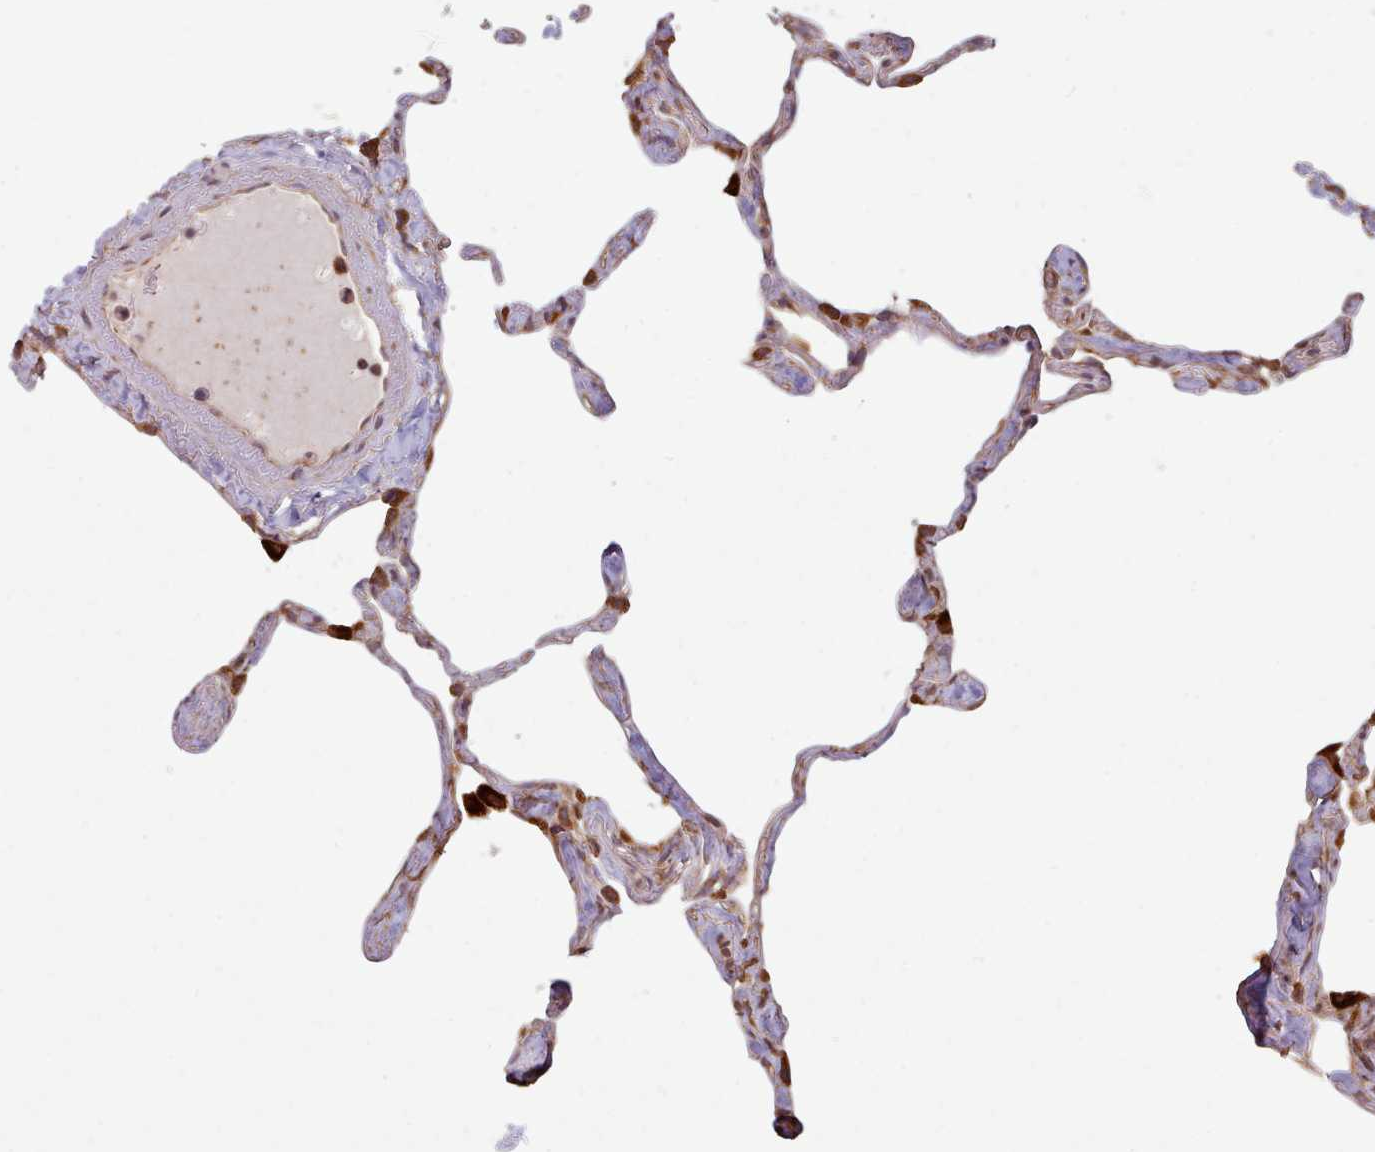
{"staining": {"intensity": "moderate", "quantity": "<25%", "location": "cytoplasmic/membranous"}, "tissue": "lung", "cell_type": "Alveolar cells", "image_type": "normal", "snomed": [{"axis": "morphology", "description": "Normal tissue, NOS"}, {"axis": "topography", "description": "Lung"}], "caption": "Immunohistochemical staining of unremarkable lung demonstrates low levels of moderate cytoplasmic/membranous expression in approximately <25% of alveolar cells.", "gene": "CRYBG1", "patient": {"sex": "male", "age": 65}}